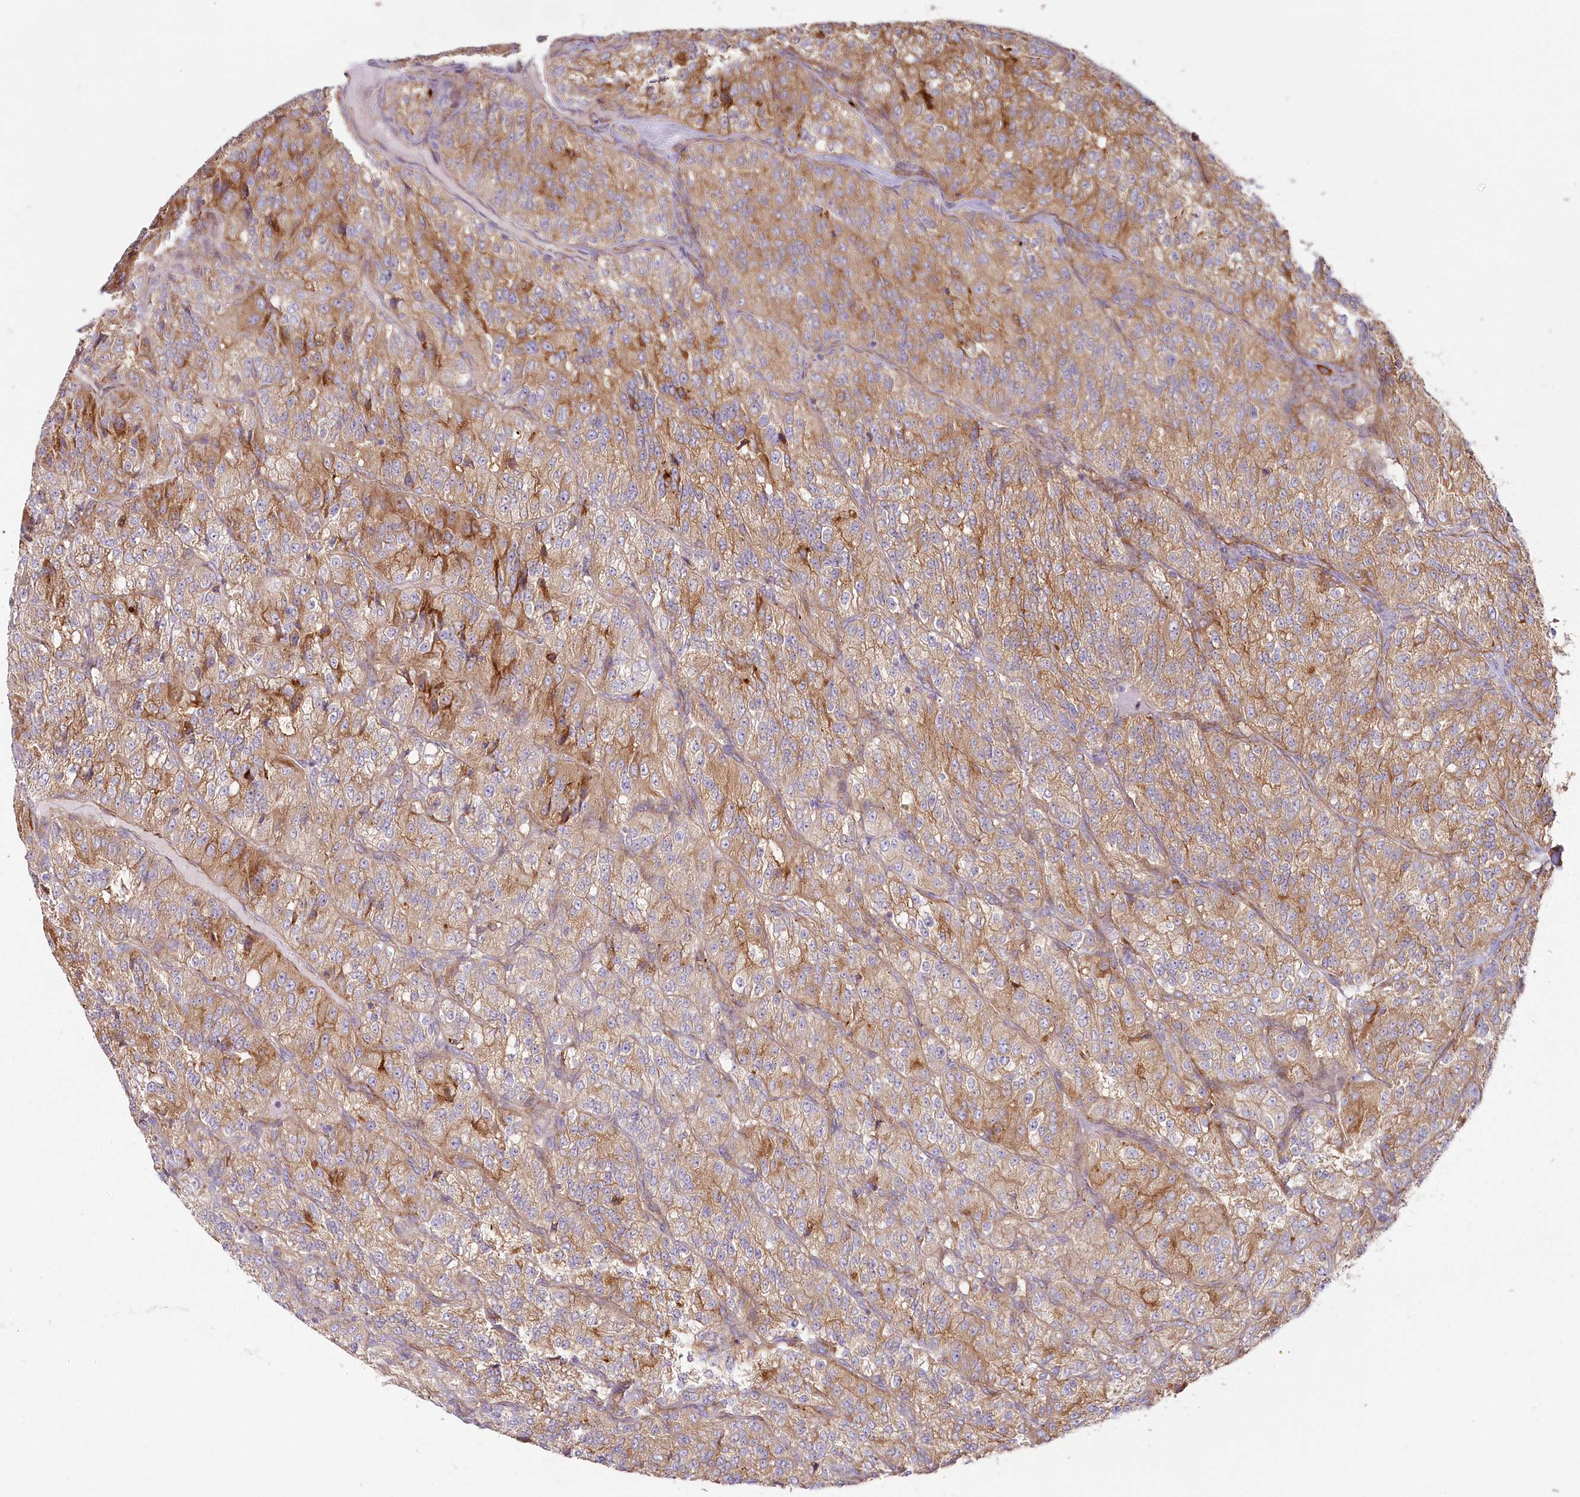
{"staining": {"intensity": "moderate", "quantity": ">75%", "location": "cytoplasmic/membranous"}, "tissue": "renal cancer", "cell_type": "Tumor cells", "image_type": "cancer", "snomed": [{"axis": "morphology", "description": "Adenocarcinoma, NOS"}, {"axis": "topography", "description": "Kidney"}], "caption": "Immunohistochemical staining of adenocarcinoma (renal) exhibits medium levels of moderate cytoplasmic/membranous expression in about >75% of tumor cells.", "gene": "HARS2", "patient": {"sex": "female", "age": 63}}